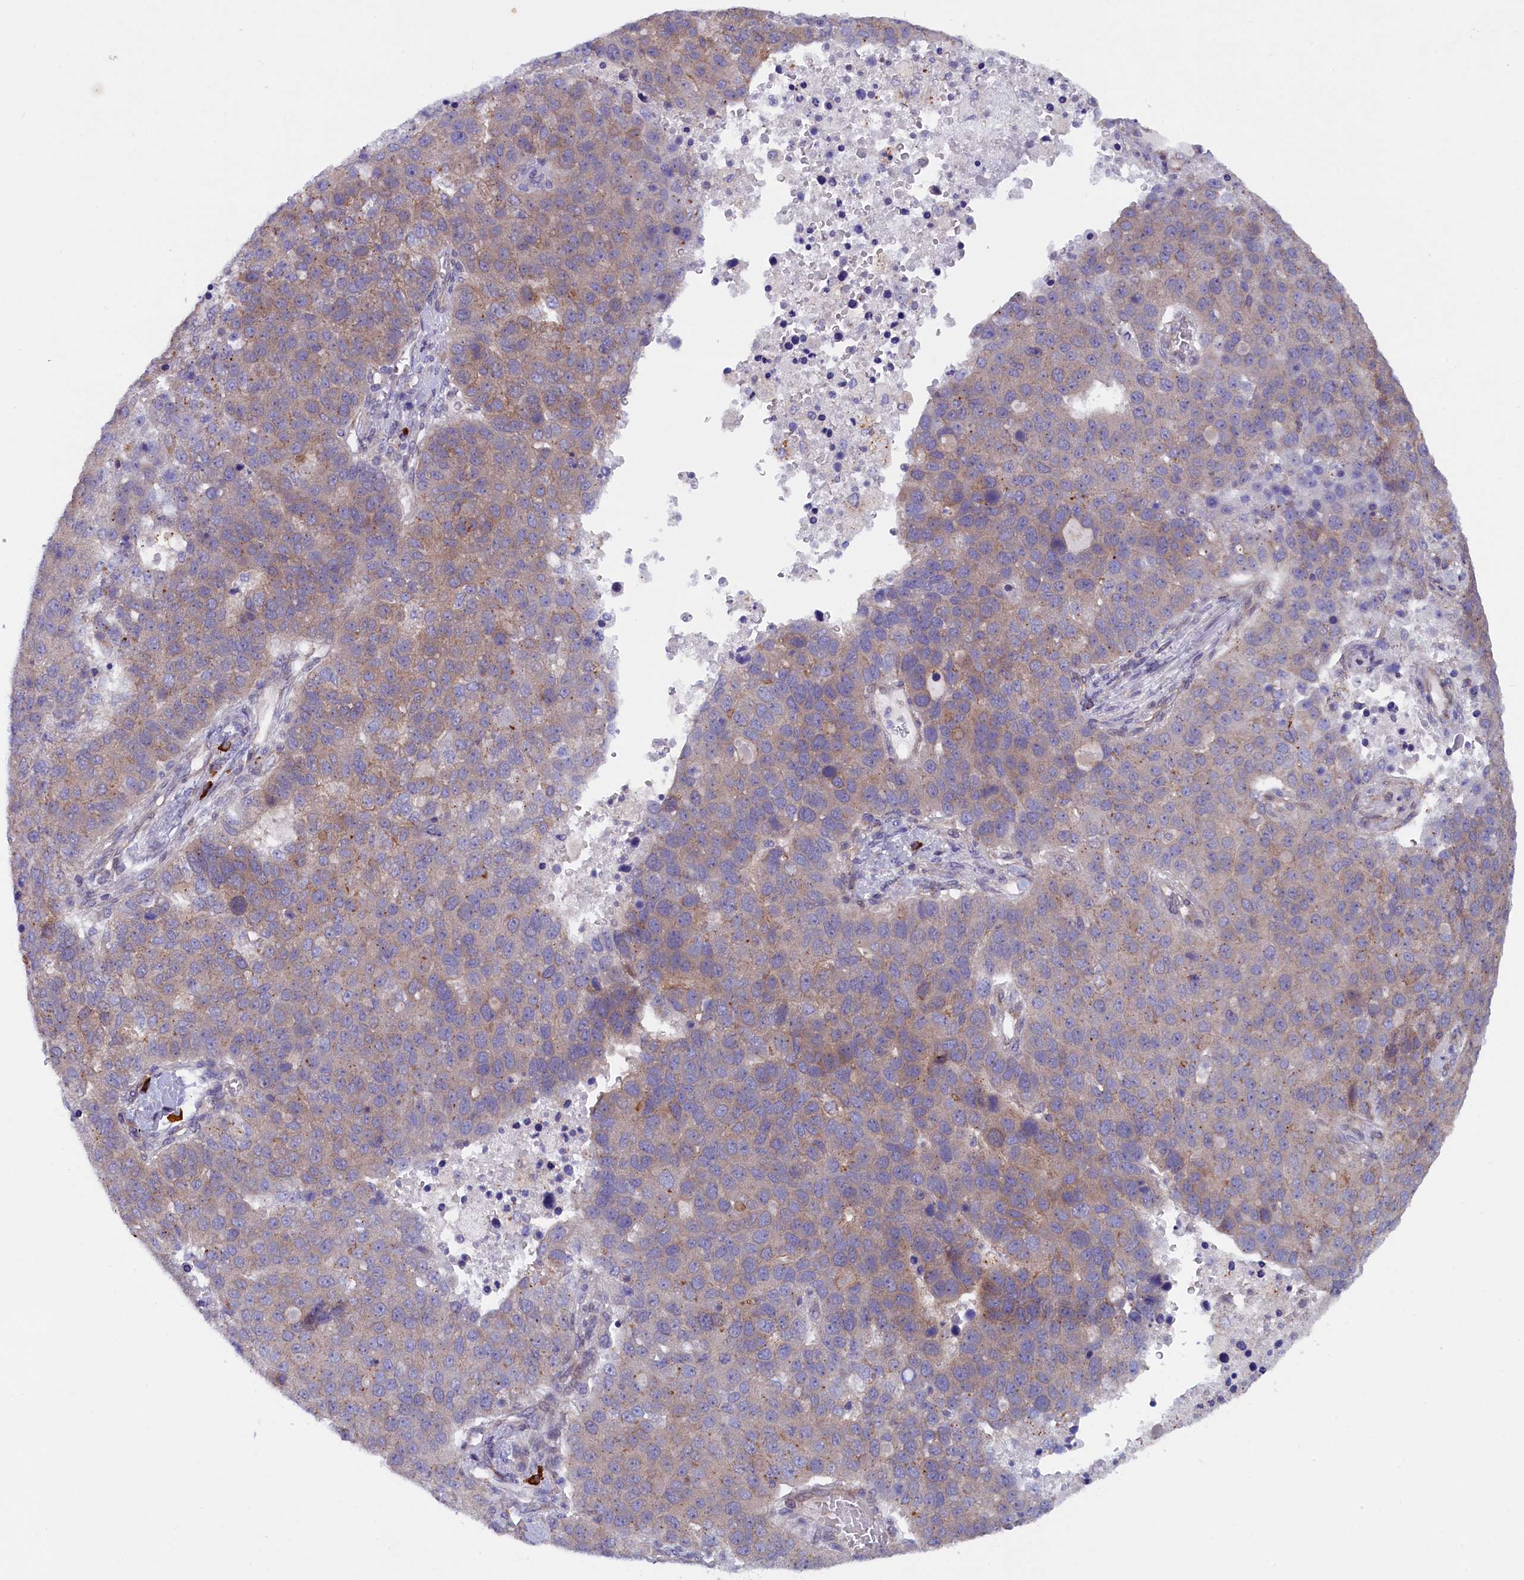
{"staining": {"intensity": "weak", "quantity": "25%-75%", "location": "cytoplasmic/membranous"}, "tissue": "pancreatic cancer", "cell_type": "Tumor cells", "image_type": "cancer", "snomed": [{"axis": "morphology", "description": "Adenocarcinoma, NOS"}, {"axis": "topography", "description": "Pancreas"}], "caption": "Protein staining shows weak cytoplasmic/membranous expression in approximately 25%-75% of tumor cells in pancreatic cancer (adenocarcinoma). (IHC, brightfield microscopy, high magnification).", "gene": "JPT2", "patient": {"sex": "female", "age": 61}}